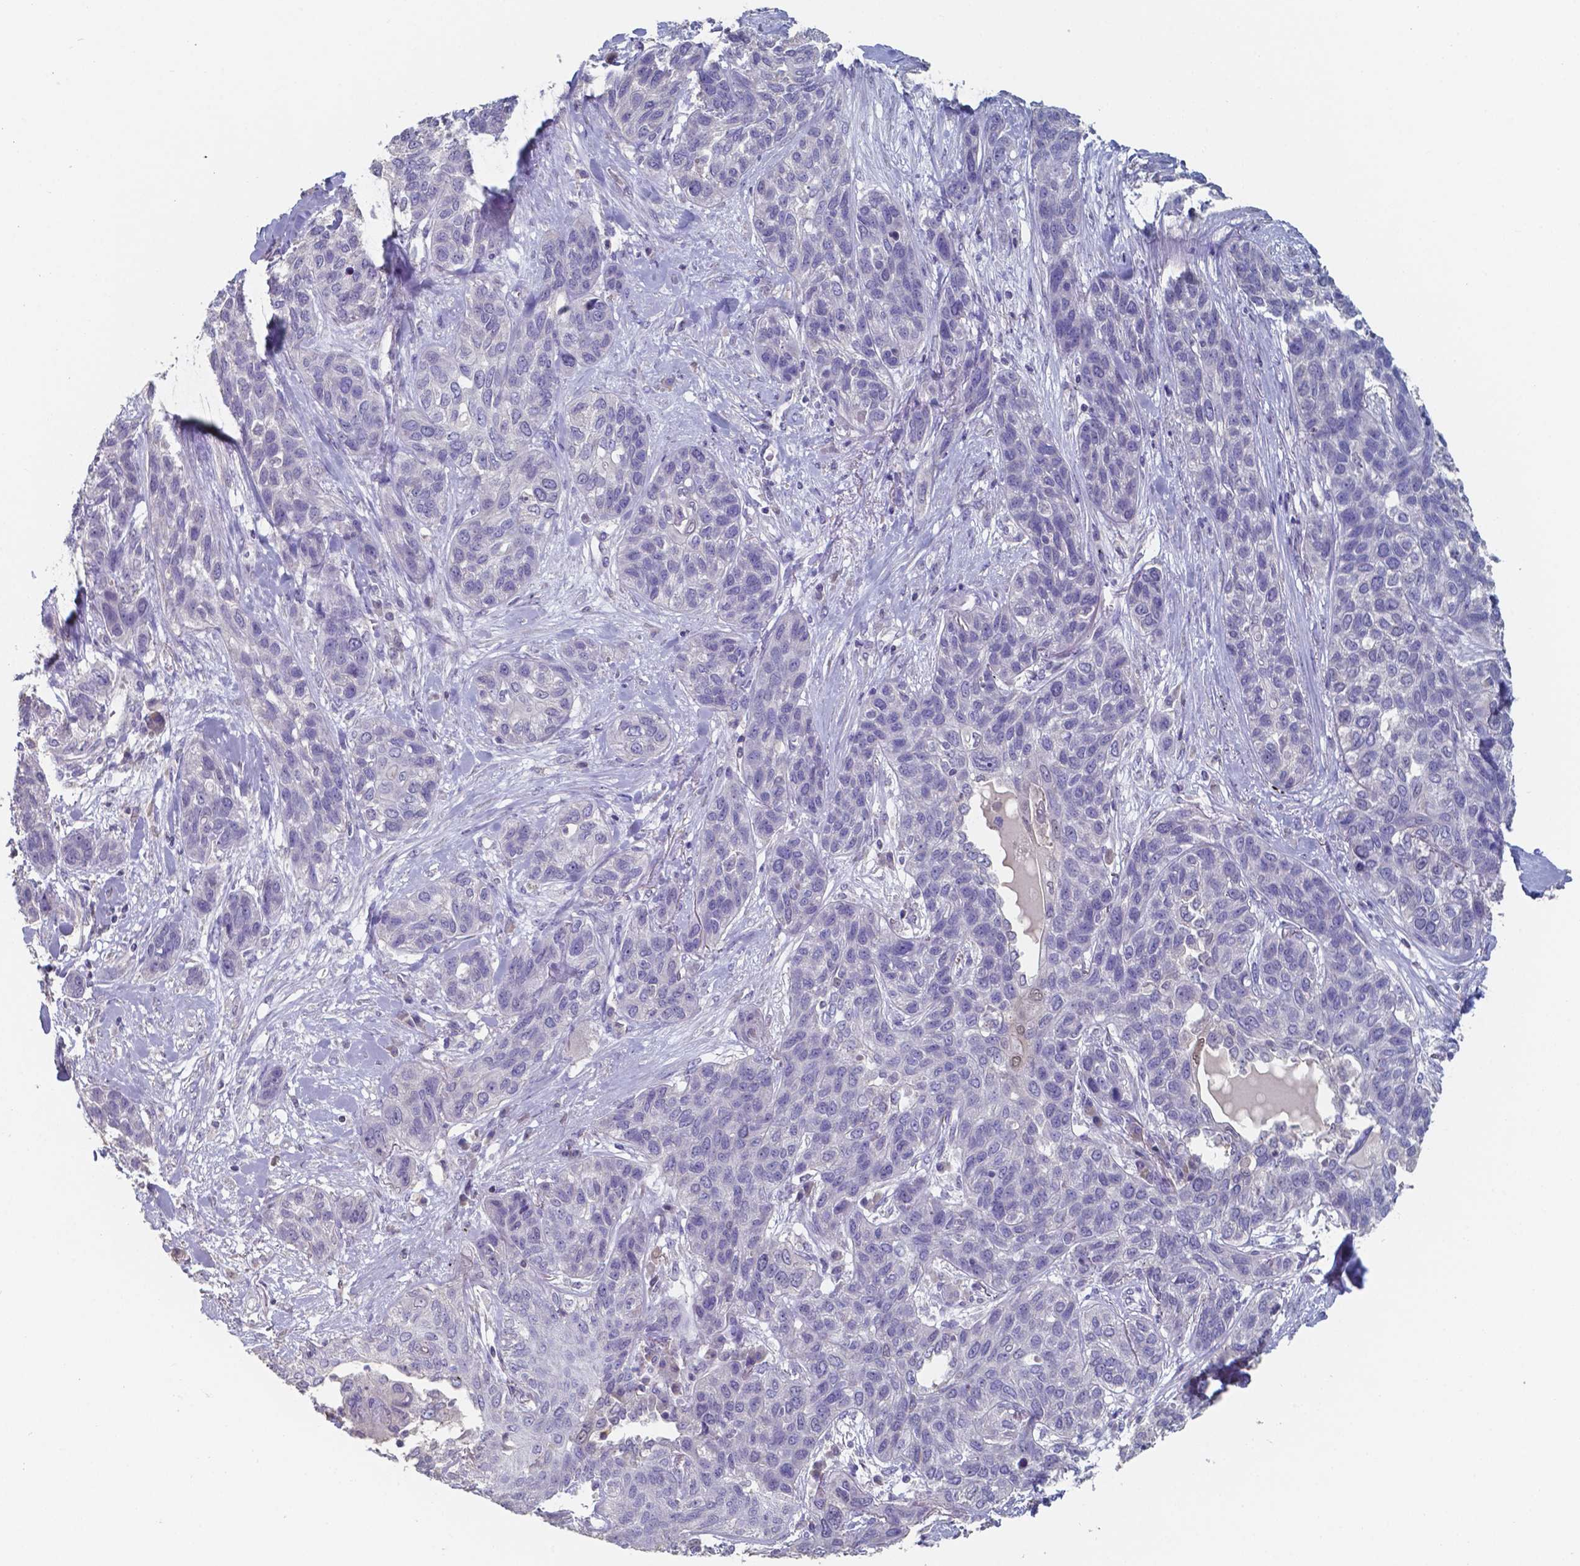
{"staining": {"intensity": "negative", "quantity": "none", "location": "none"}, "tissue": "lung cancer", "cell_type": "Tumor cells", "image_type": "cancer", "snomed": [{"axis": "morphology", "description": "Squamous cell carcinoma, NOS"}, {"axis": "topography", "description": "Lung"}], "caption": "High magnification brightfield microscopy of lung cancer (squamous cell carcinoma) stained with DAB (3,3'-diaminobenzidine) (brown) and counterstained with hematoxylin (blue): tumor cells show no significant expression. Nuclei are stained in blue.", "gene": "FOXJ1", "patient": {"sex": "female", "age": 70}}